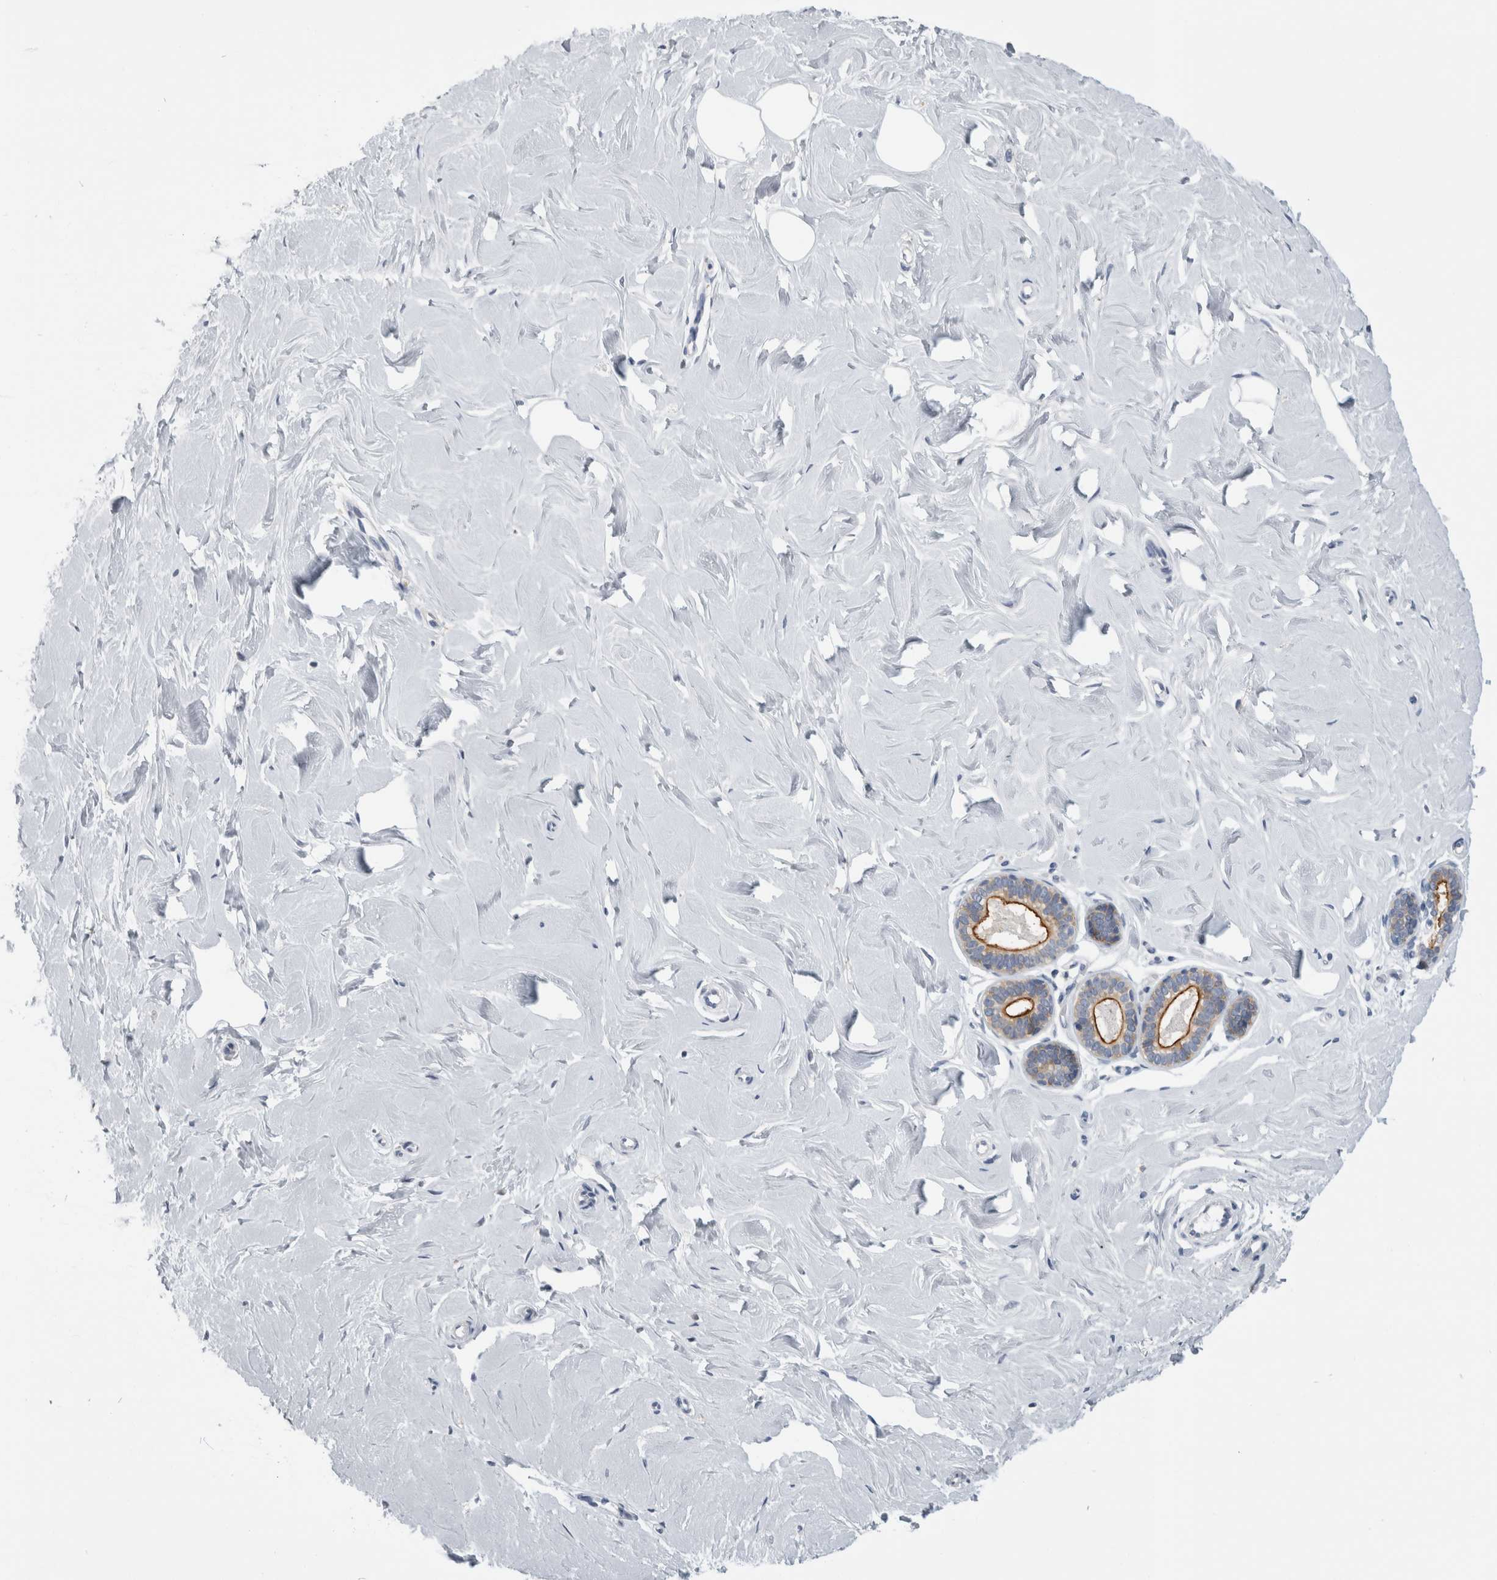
{"staining": {"intensity": "negative", "quantity": "none", "location": "none"}, "tissue": "breast", "cell_type": "Adipocytes", "image_type": "normal", "snomed": [{"axis": "morphology", "description": "Normal tissue, NOS"}, {"axis": "topography", "description": "Breast"}], "caption": "Benign breast was stained to show a protein in brown. There is no significant positivity in adipocytes. Nuclei are stained in blue.", "gene": "ANKFY1", "patient": {"sex": "female", "age": 23}}